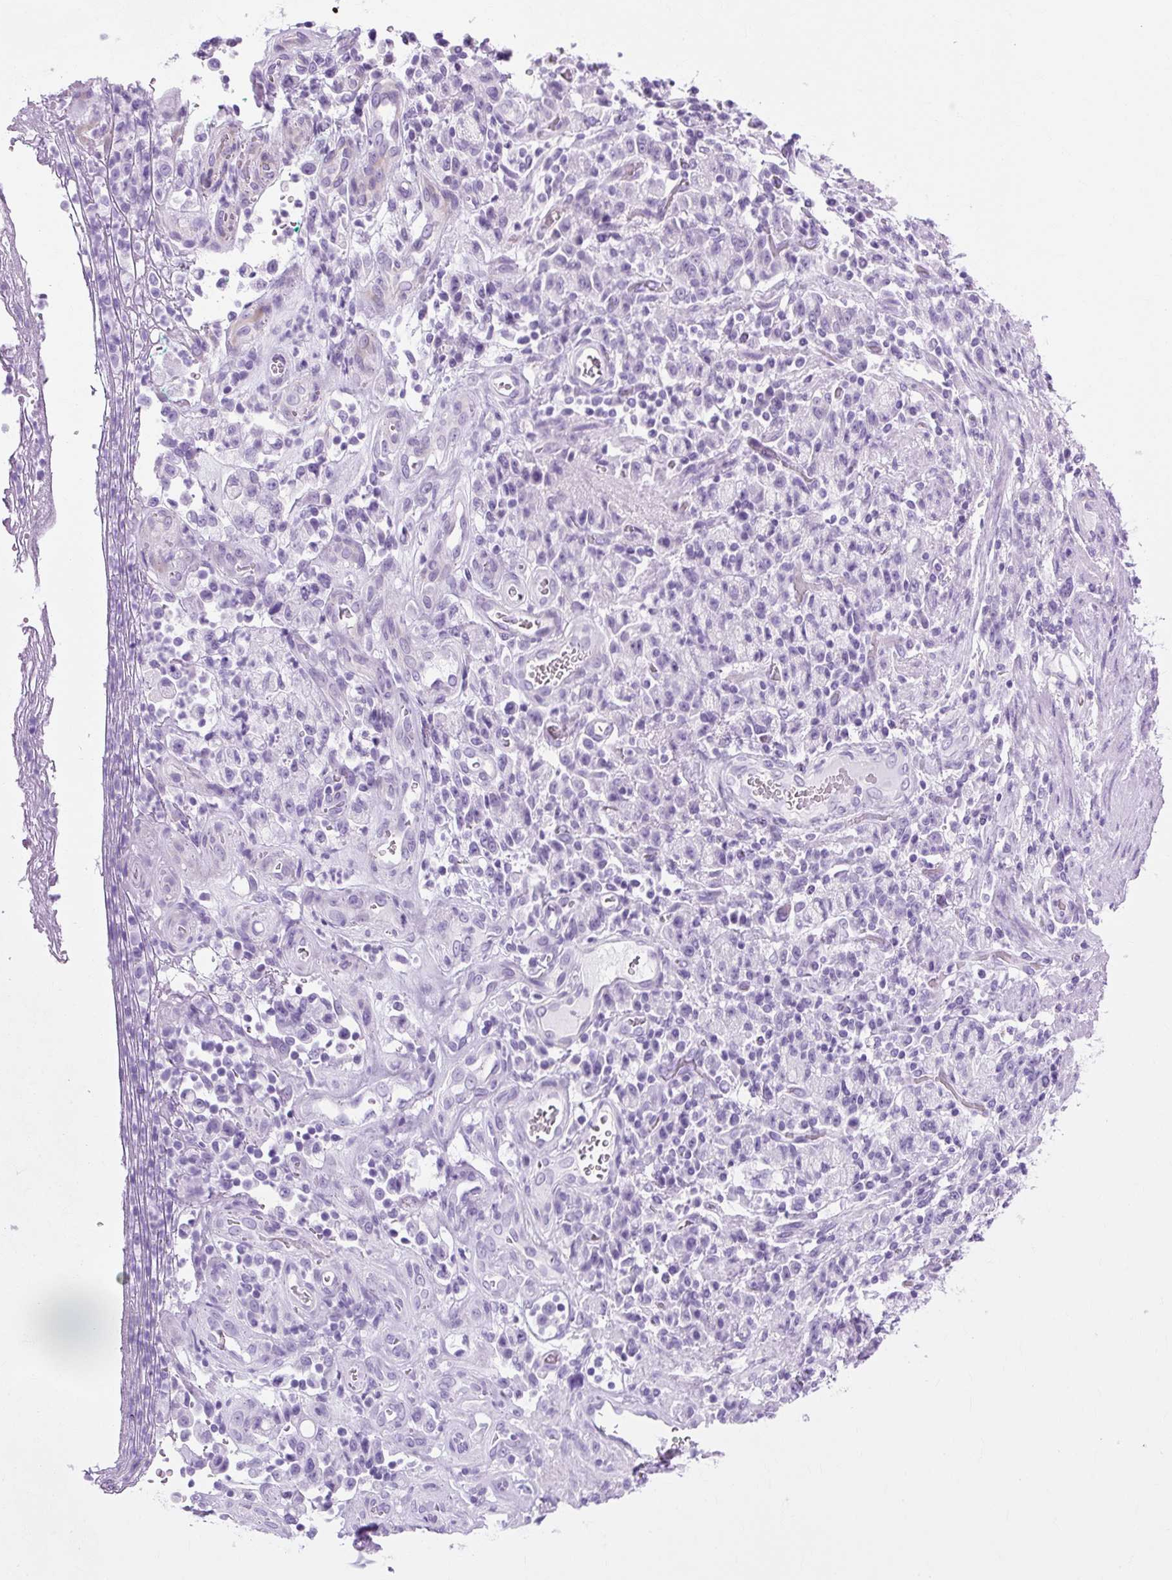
{"staining": {"intensity": "negative", "quantity": "none", "location": "none"}, "tissue": "stomach cancer", "cell_type": "Tumor cells", "image_type": "cancer", "snomed": [{"axis": "morphology", "description": "Adenocarcinoma, NOS"}, {"axis": "topography", "description": "Stomach"}], "caption": "Image shows no significant protein staining in tumor cells of stomach adenocarcinoma.", "gene": "TMEM89", "patient": {"sex": "male", "age": 77}}